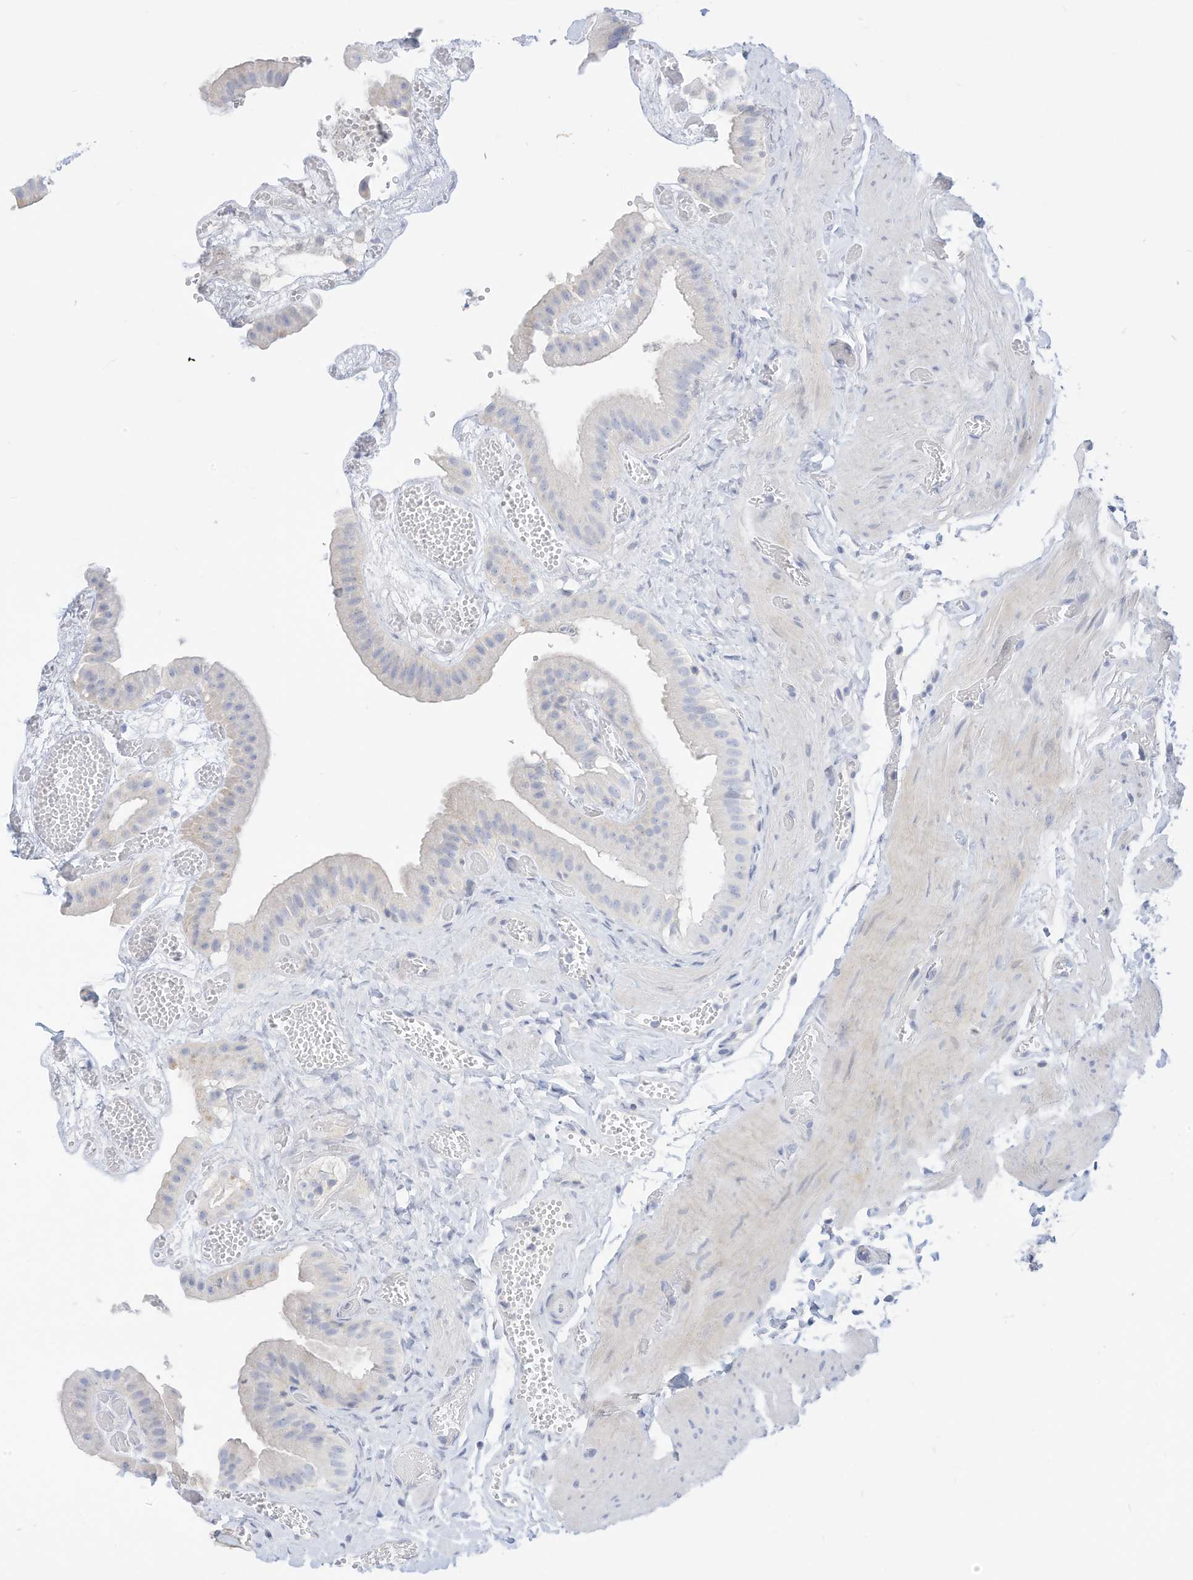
{"staining": {"intensity": "negative", "quantity": "none", "location": "none"}, "tissue": "gallbladder", "cell_type": "Glandular cells", "image_type": "normal", "snomed": [{"axis": "morphology", "description": "Normal tissue, NOS"}, {"axis": "topography", "description": "Gallbladder"}], "caption": "There is no significant expression in glandular cells of gallbladder. The staining is performed using DAB (3,3'-diaminobenzidine) brown chromogen with nuclei counter-stained in using hematoxylin.", "gene": "SPOCD1", "patient": {"sex": "female", "age": 64}}